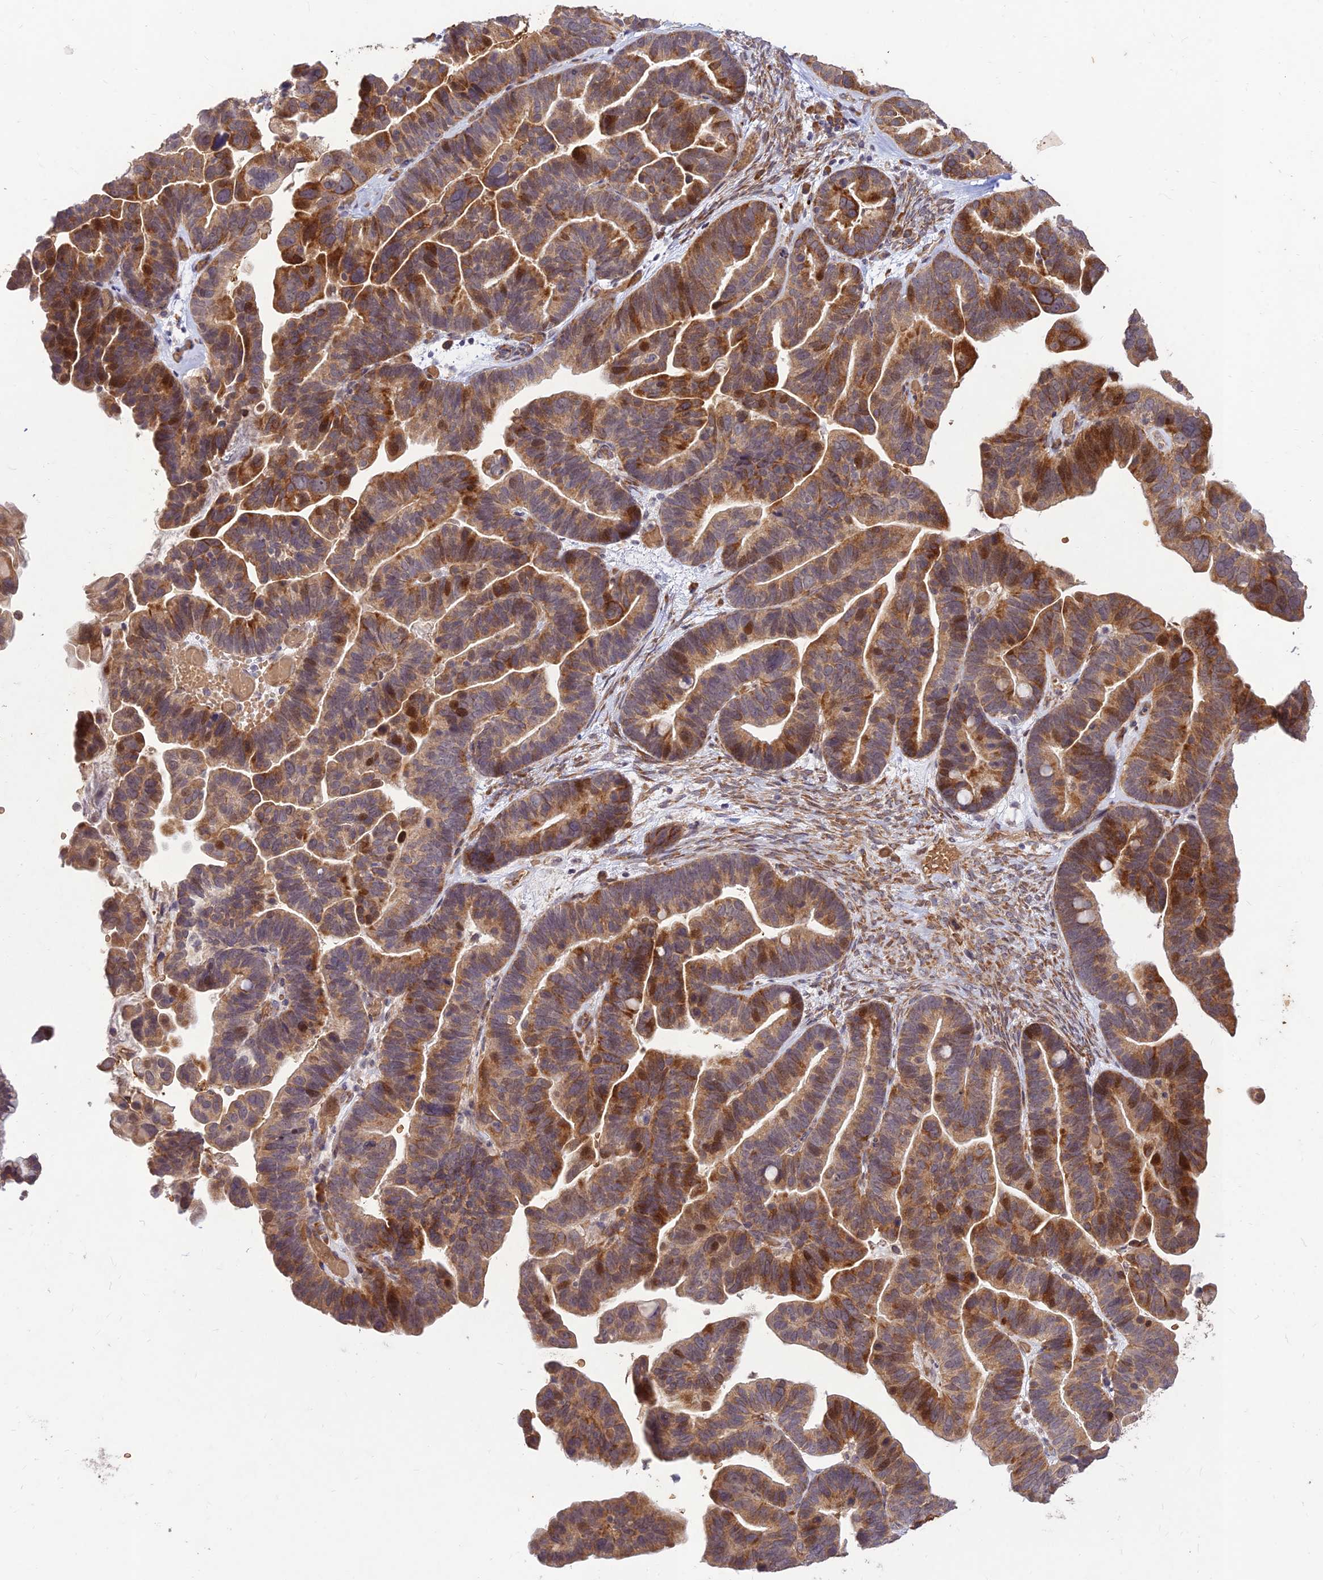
{"staining": {"intensity": "moderate", "quantity": ">75%", "location": "cytoplasmic/membranous"}, "tissue": "ovarian cancer", "cell_type": "Tumor cells", "image_type": "cancer", "snomed": [{"axis": "morphology", "description": "Cystadenocarcinoma, serous, NOS"}, {"axis": "topography", "description": "Ovary"}], "caption": "Tumor cells display medium levels of moderate cytoplasmic/membranous positivity in approximately >75% of cells in ovarian cancer.", "gene": "PPP1R11", "patient": {"sex": "female", "age": 56}}